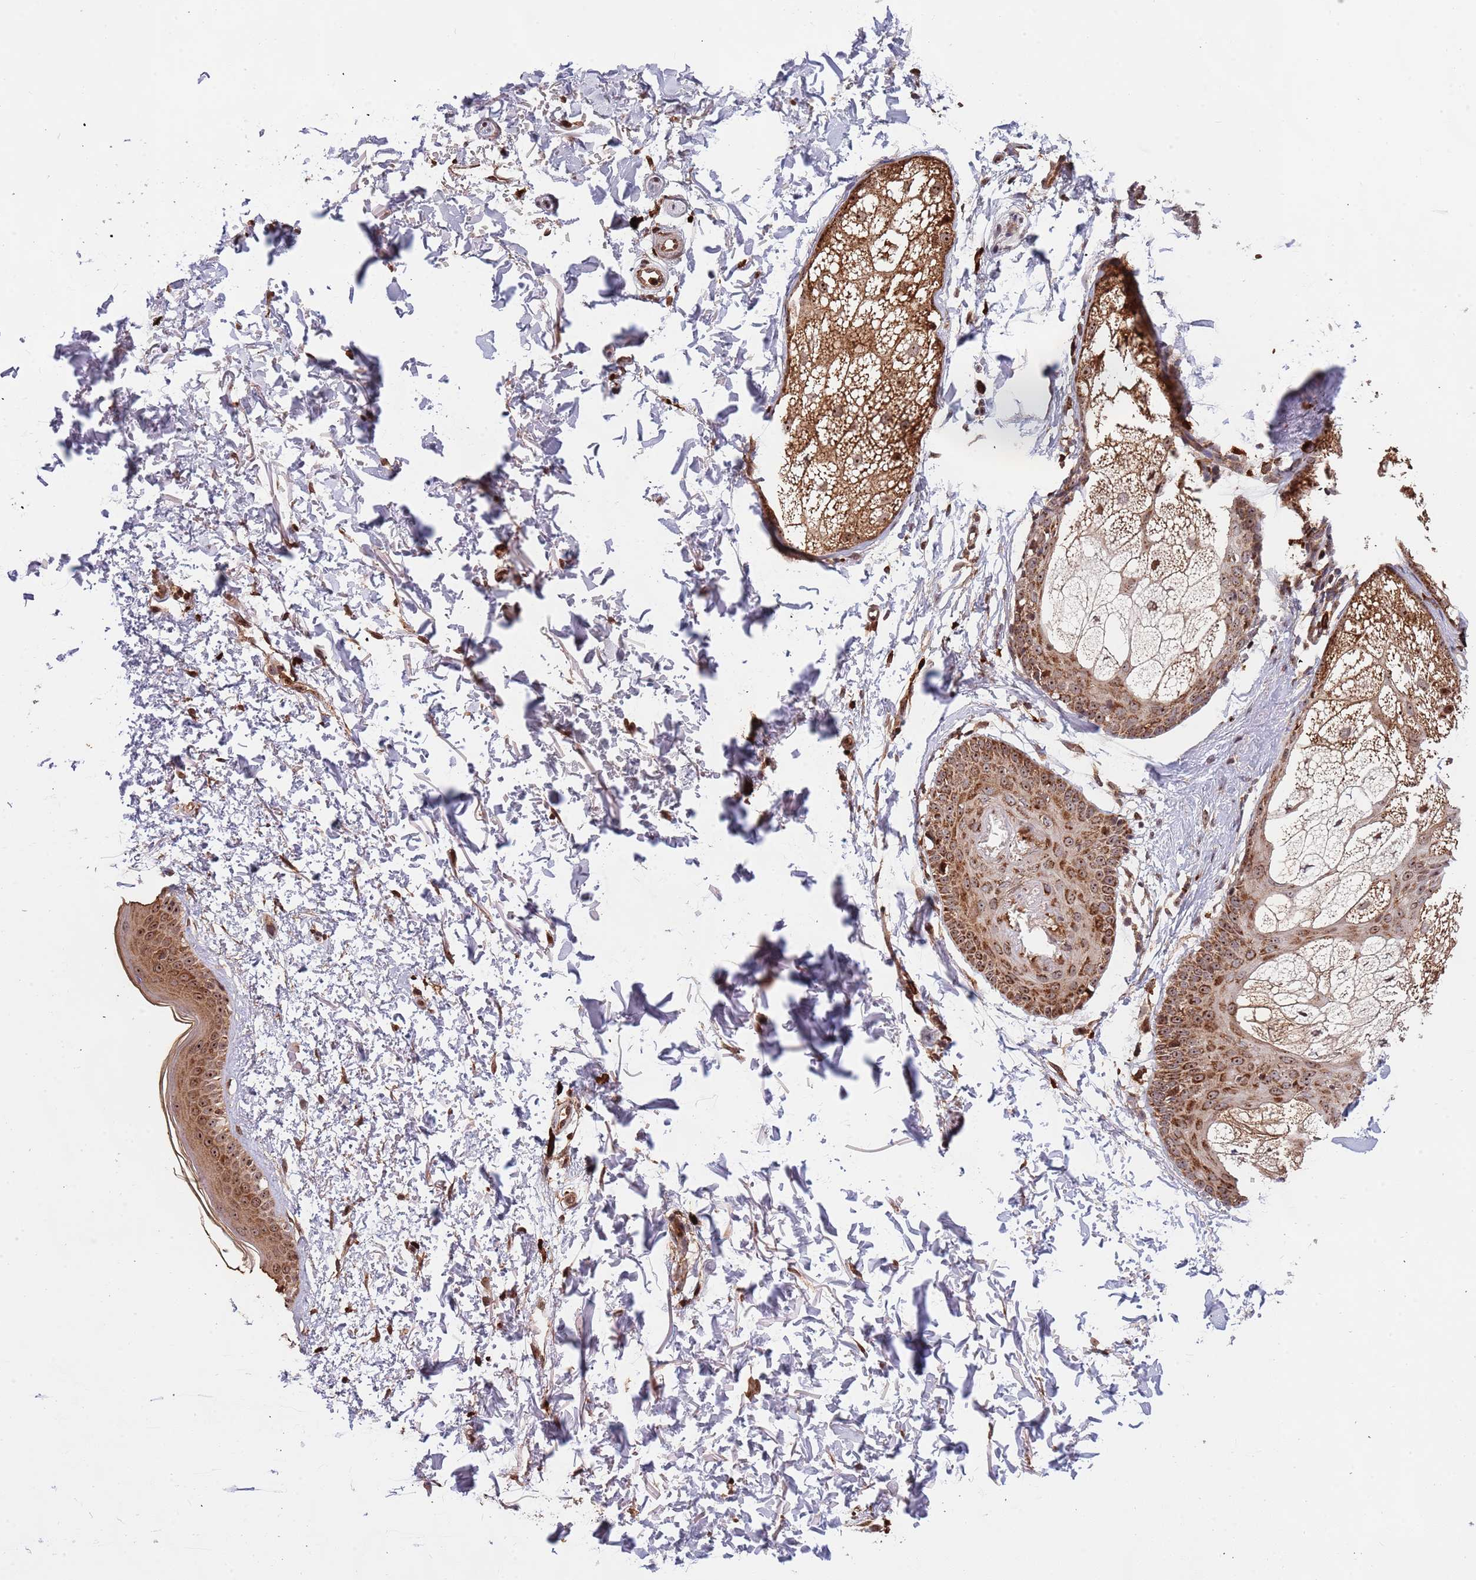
{"staining": {"intensity": "moderate", "quantity": ">75%", "location": "cytoplasmic/membranous"}, "tissue": "skin", "cell_type": "Fibroblasts", "image_type": "normal", "snomed": [{"axis": "morphology", "description": "Normal tissue, NOS"}, {"axis": "topography", "description": "Skin"}], "caption": "The immunohistochemical stain highlights moderate cytoplasmic/membranous staining in fibroblasts of normal skin. The staining was performed using DAB, with brown indicating positive protein expression. Nuclei are stained blue with hematoxylin.", "gene": "DCHS1", "patient": {"sex": "male", "age": 66}}